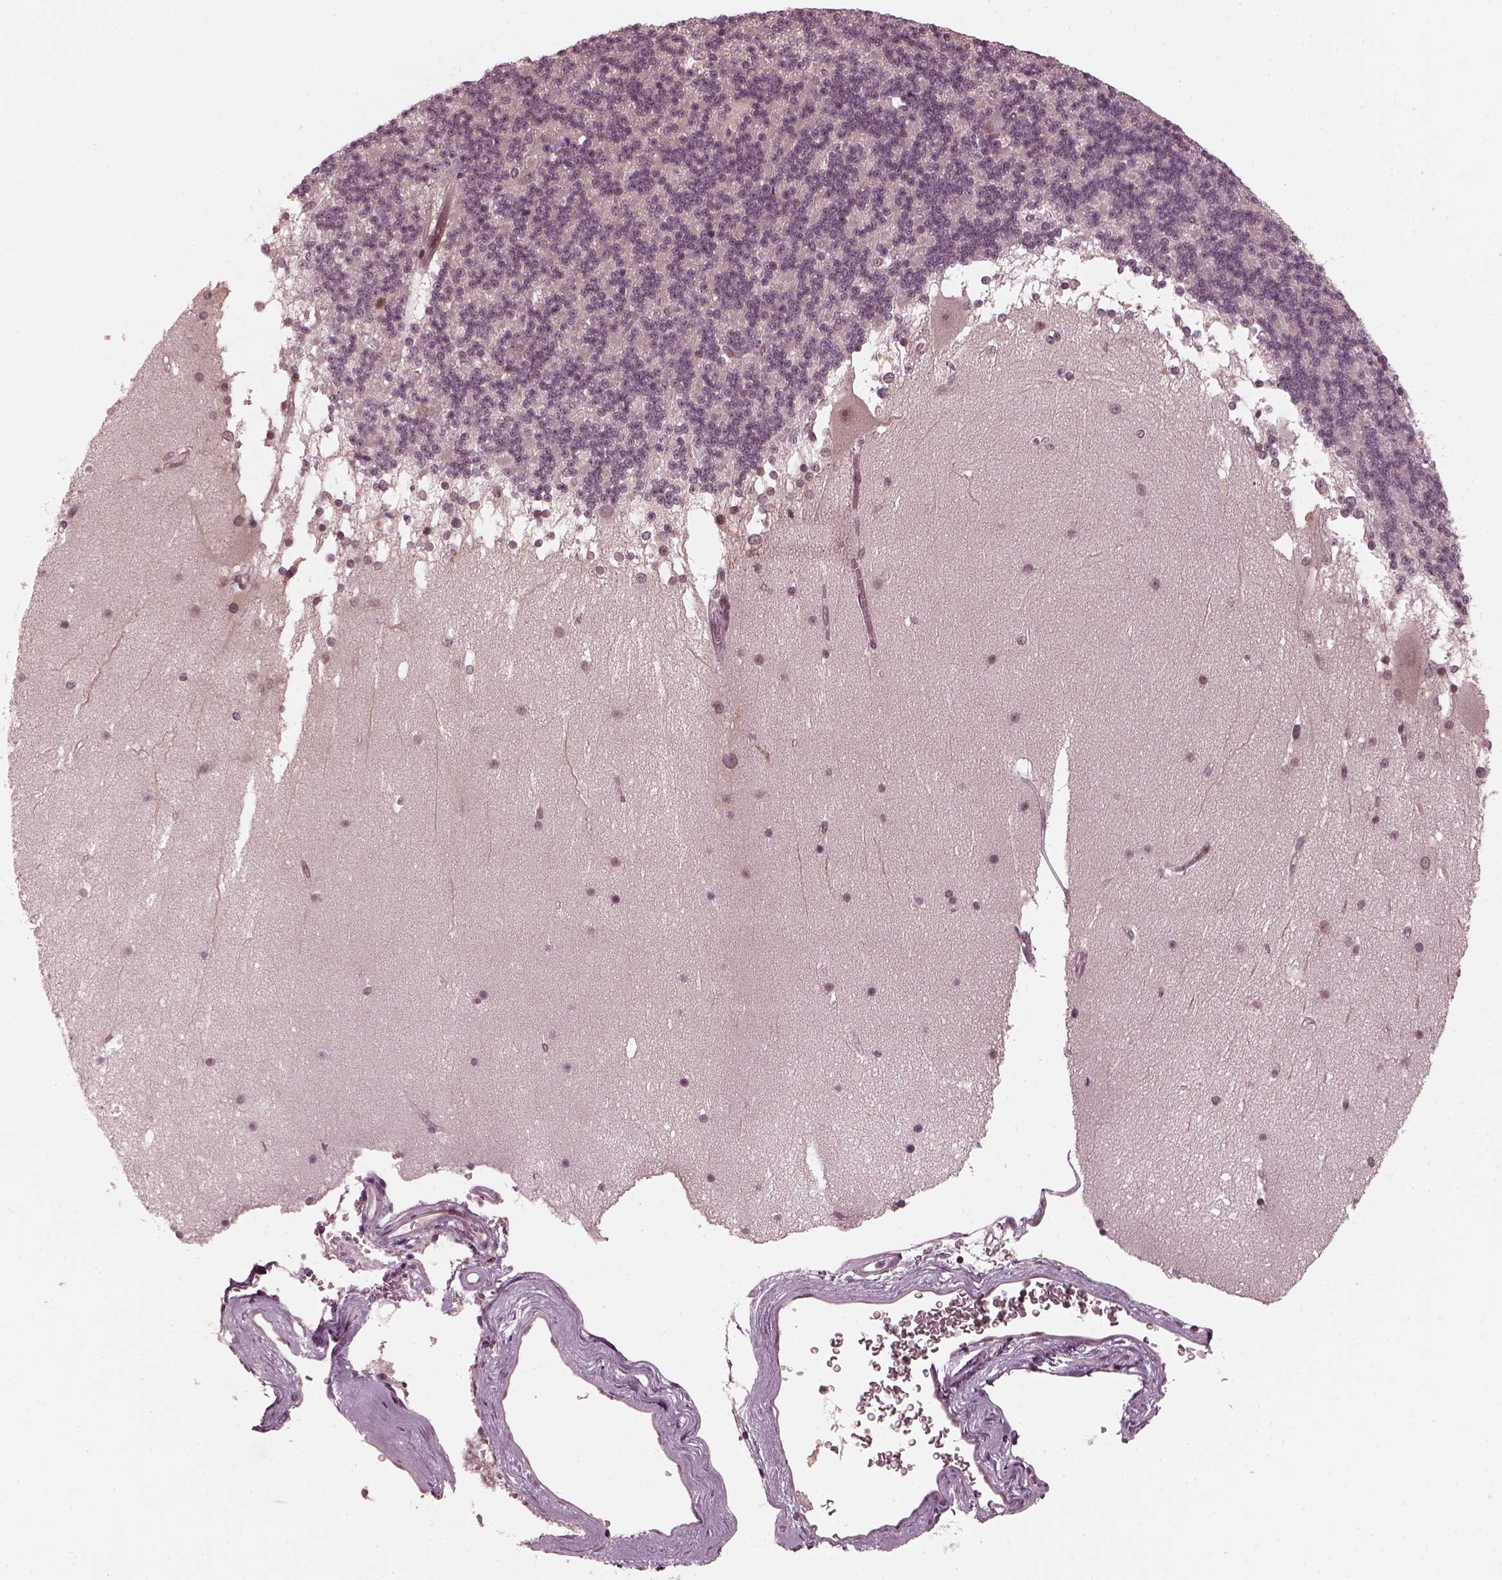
{"staining": {"intensity": "negative", "quantity": "none", "location": "none"}, "tissue": "cerebellum", "cell_type": "Cells in granular layer", "image_type": "normal", "snomed": [{"axis": "morphology", "description": "Normal tissue, NOS"}, {"axis": "topography", "description": "Cerebellum"}], "caption": "Immunohistochemistry (IHC) photomicrograph of unremarkable cerebellum stained for a protein (brown), which demonstrates no expression in cells in granular layer.", "gene": "TRIB3", "patient": {"sex": "female", "age": 19}}